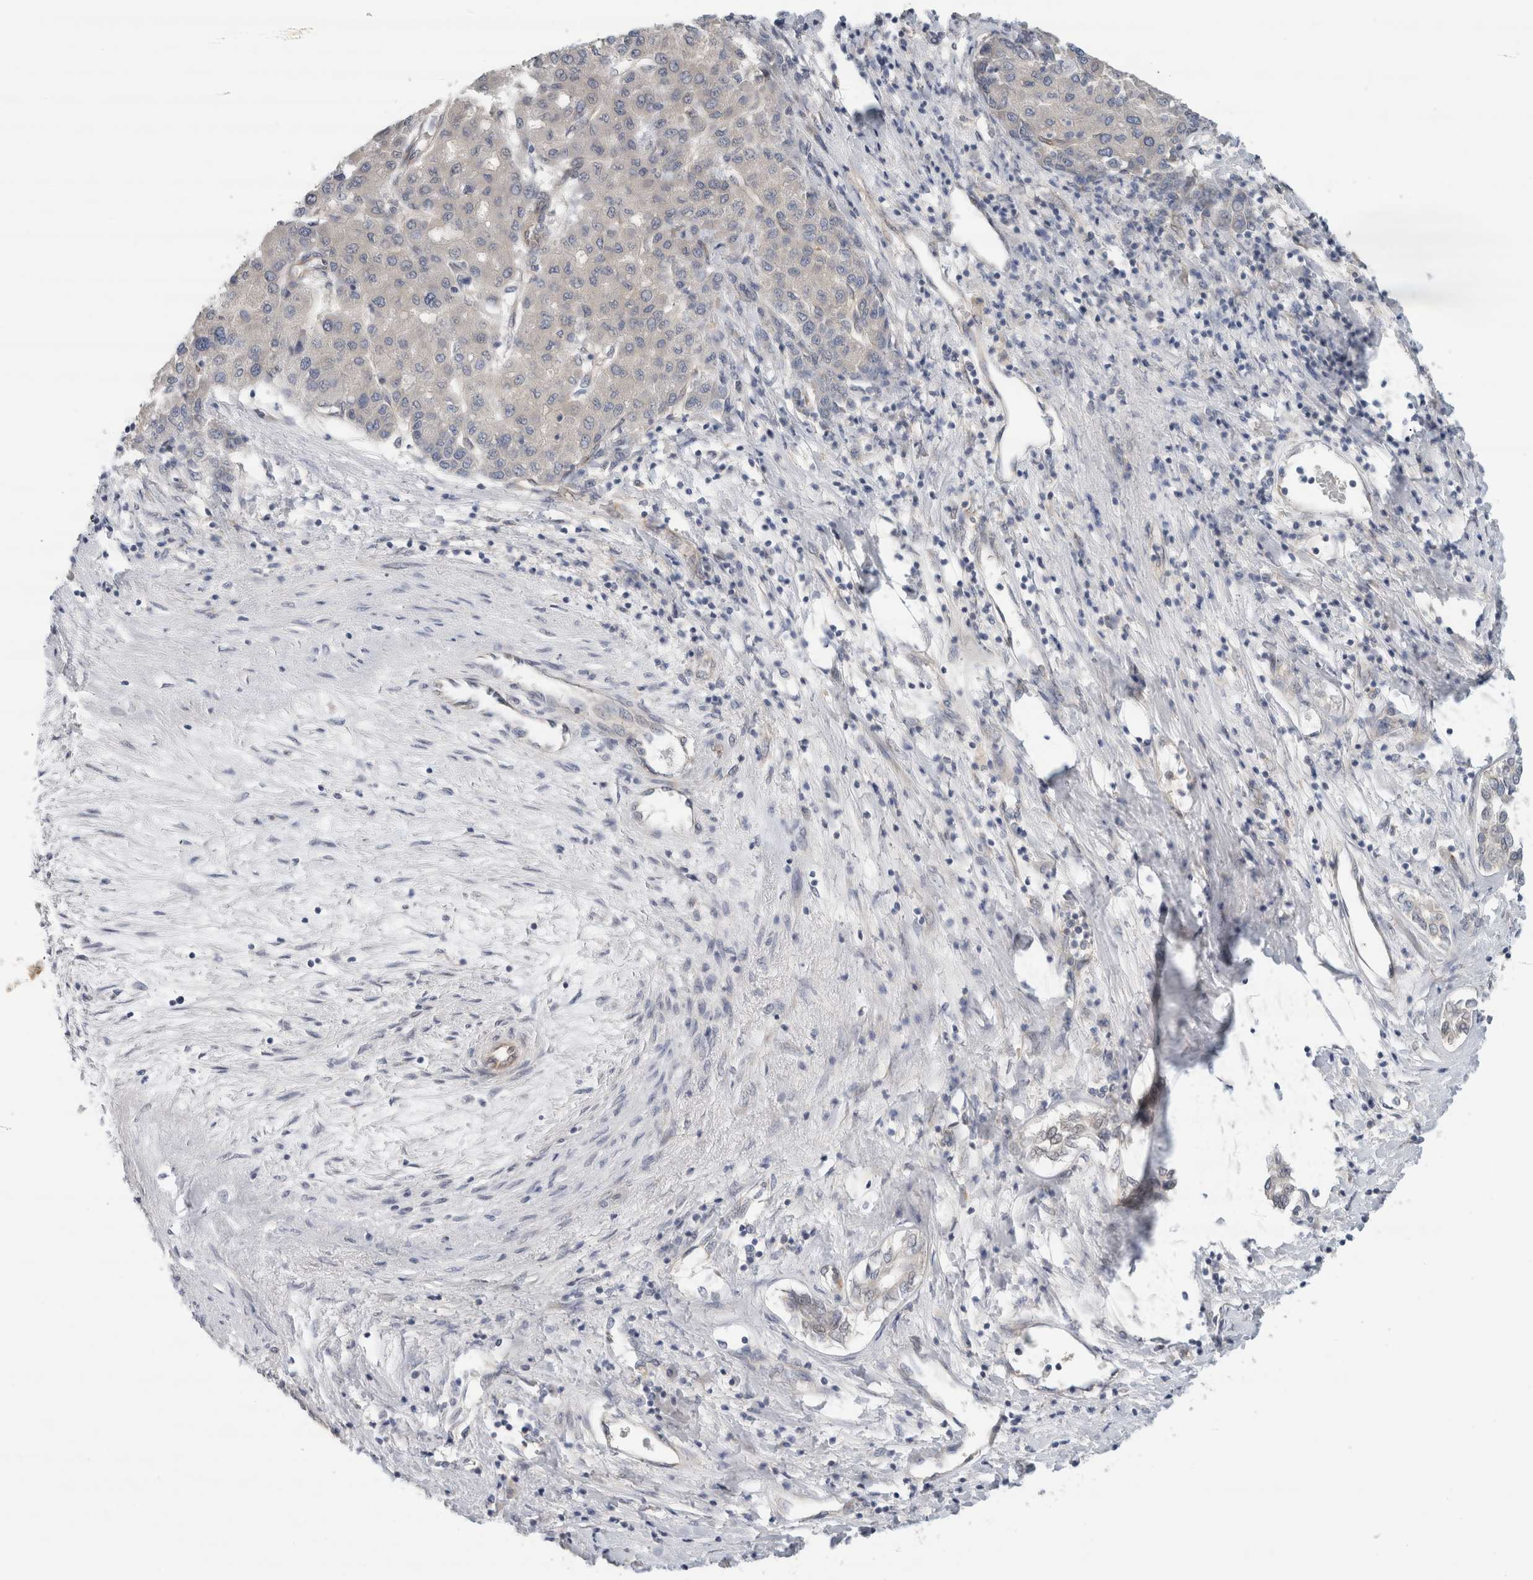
{"staining": {"intensity": "negative", "quantity": "none", "location": "none"}, "tissue": "liver cancer", "cell_type": "Tumor cells", "image_type": "cancer", "snomed": [{"axis": "morphology", "description": "Carcinoma, Hepatocellular, NOS"}, {"axis": "topography", "description": "Liver"}], "caption": "This photomicrograph is of liver cancer (hepatocellular carcinoma) stained with immunohistochemistry to label a protein in brown with the nuclei are counter-stained blue. There is no positivity in tumor cells.", "gene": "EIF4G3", "patient": {"sex": "male", "age": 65}}